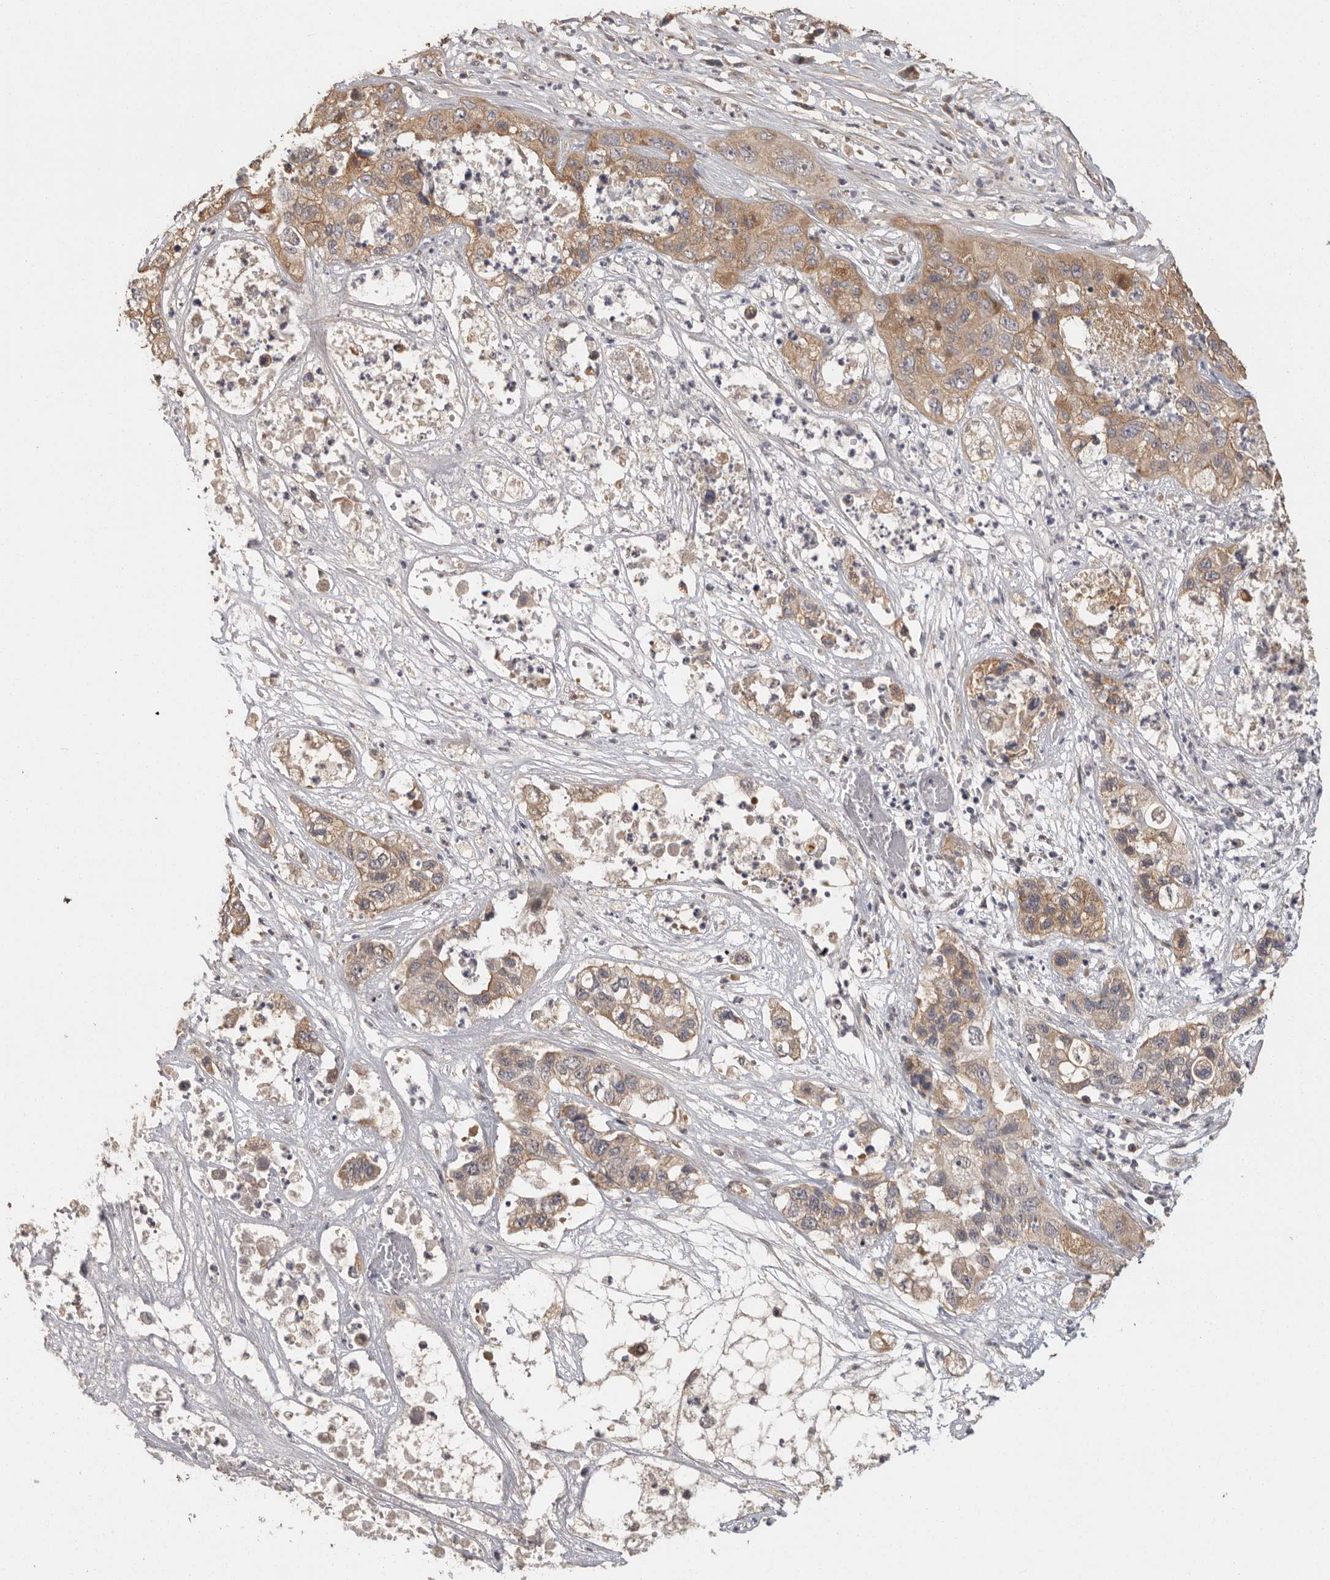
{"staining": {"intensity": "weak", "quantity": ">75%", "location": "cytoplasmic/membranous"}, "tissue": "pancreatic cancer", "cell_type": "Tumor cells", "image_type": "cancer", "snomed": [{"axis": "morphology", "description": "Adenocarcinoma, NOS"}, {"axis": "topography", "description": "Pancreas"}], "caption": "This histopathology image reveals pancreatic cancer (adenocarcinoma) stained with immunohistochemistry (IHC) to label a protein in brown. The cytoplasmic/membranous of tumor cells show weak positivity for the protein. Nuclei are counter-stained blue.", "gene": "BAIAP2", "patient": {"sex": "female", "age": 78}}